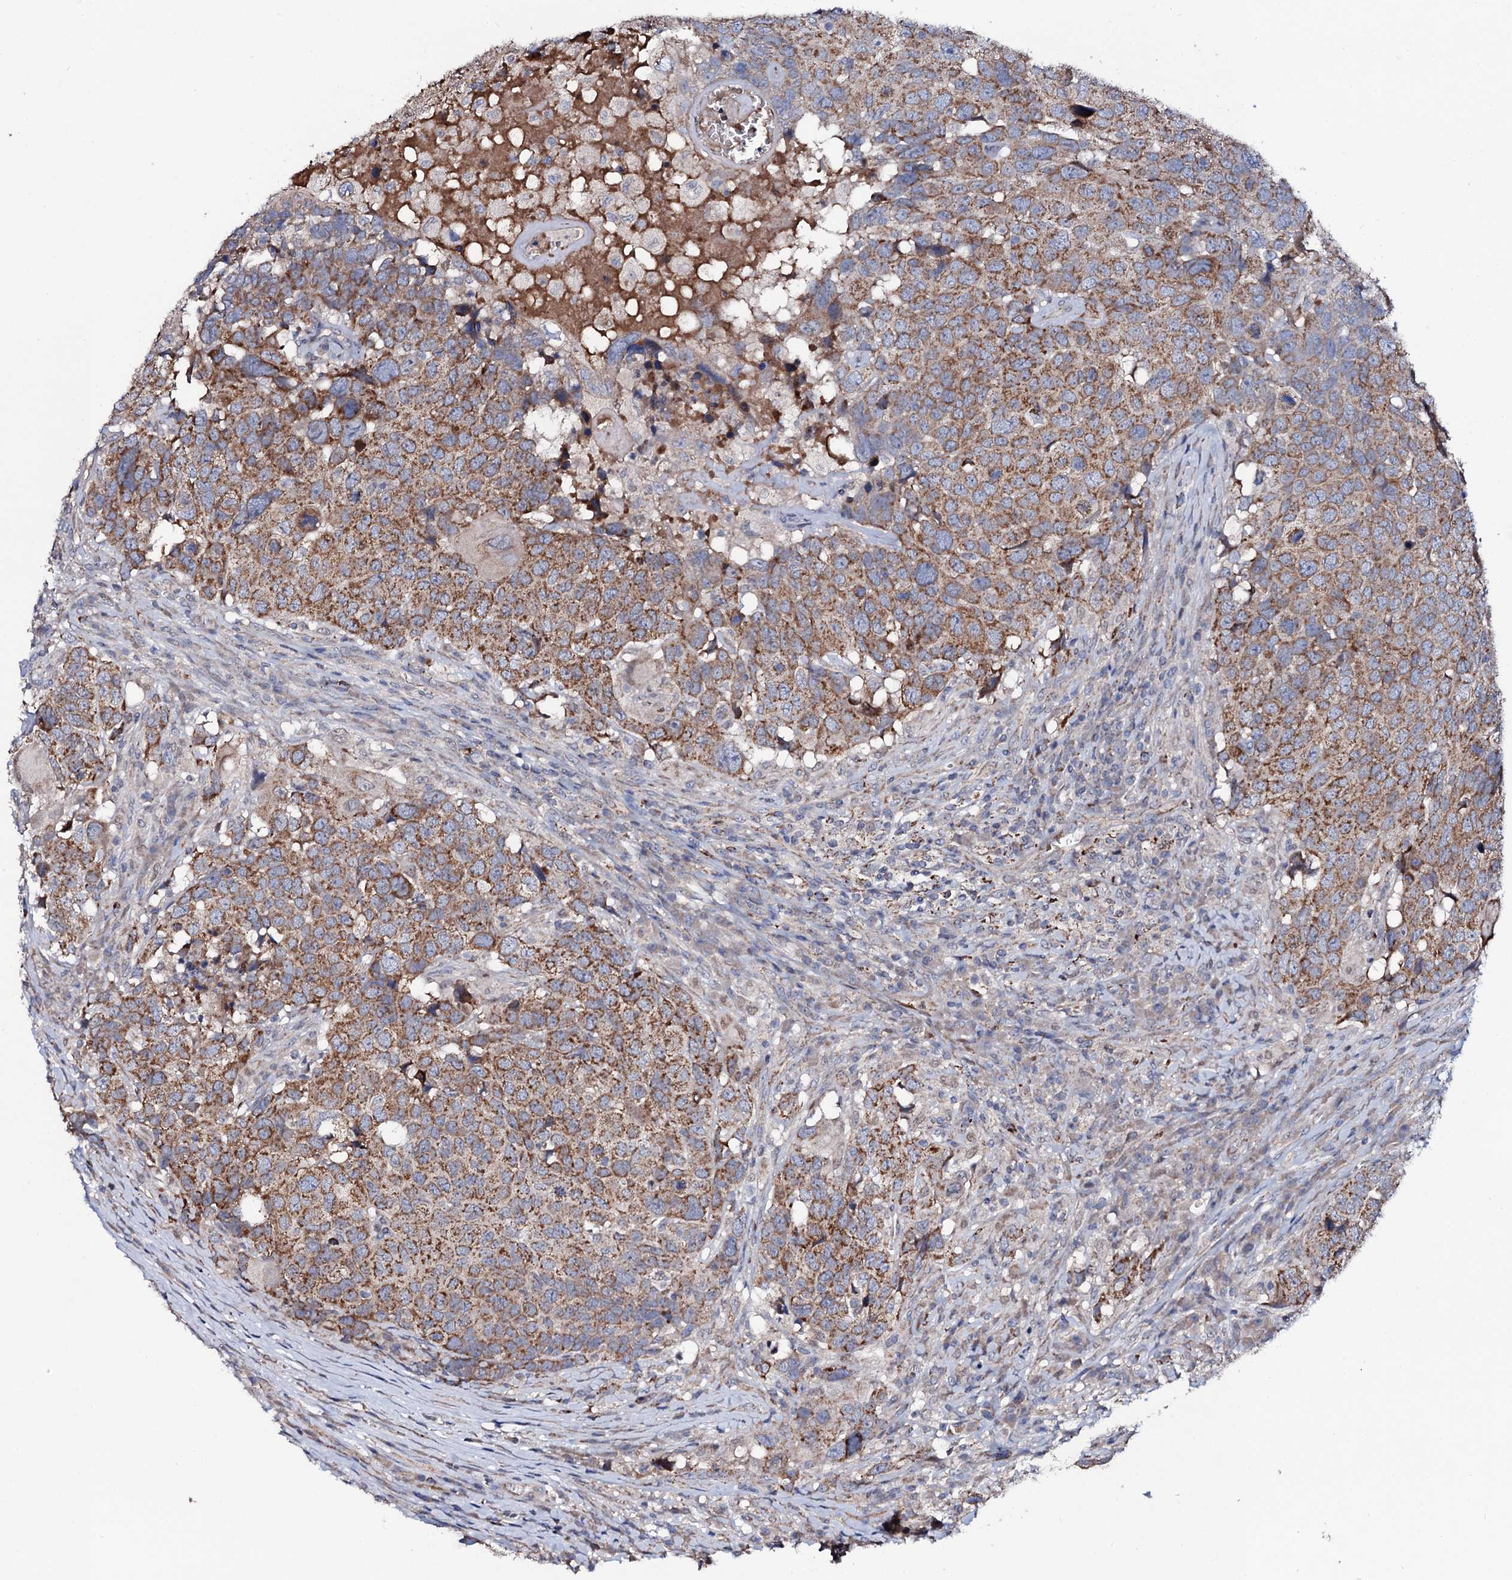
{"staining": {"intensity": "moderate", "quantity": ">75%", "location": "cytoplasmic/membranous"}, "tissue": "head and neck cancer", "cell_type": "Tumor cells", "image_type": "cancer", "snomed": [{"axis": "morphology", "description": "Squamous cell carcinoma, NOS"}, {"axis": "topography", "description": "Head-Neck"}], "caption": "Immunohistochemistry (IHC) (DAB (3,3'-diaminobenzidine)) staining of human head and neck cancer (squamous cell carcinoma) demonstrates moderate cytoplasmic/membranous protein expression in about >75% of tumor cells. The staining was performed using DAB (3,3'-diaminobenzidine) to visualize the protein expression in brown, while the nuclei were stained in blue with hematoxylin (Magnification: 20x).", "gene": "PPP1R3D", "patient": {"sex": "male", "age": 66}}